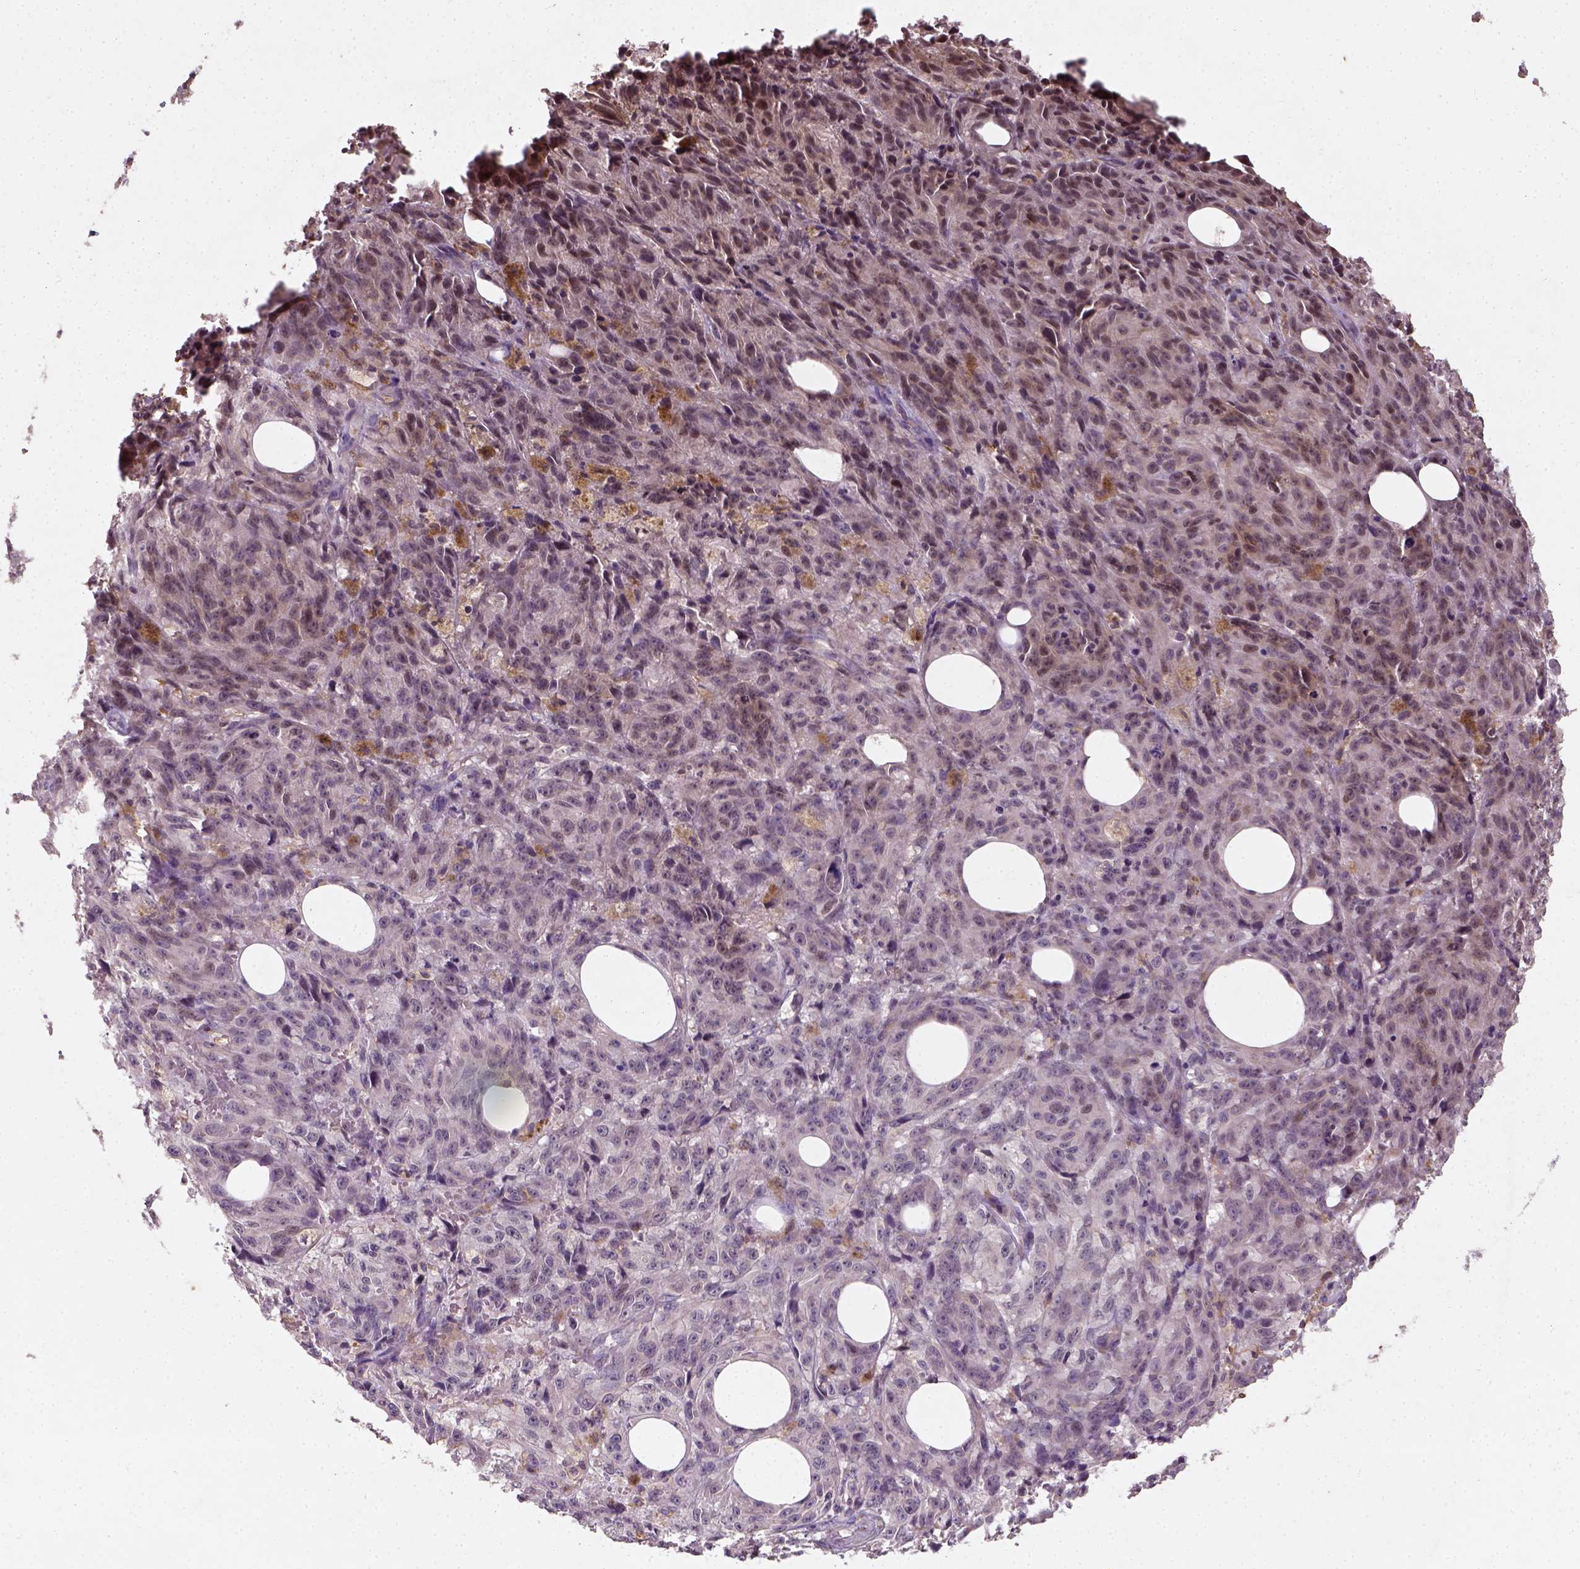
{"staining": {"intensity": "negative", "quantity": "none", "location": "none"}, "tissue": "melanoma", "cell_type": "Tumor cells", "image_type": "cancer", "snomed": [{"axis": "morphology", "description": "Malignant melanoma, NOS"}, {"axis": "topography", "description": "Skin"}], "caption": "Micrograph shows no protein positivity in tumor cells of melanoma tissue. (DAB (3,3'-diaminobenzidine) IHC with hematoxylin counter stain).", "gene": "CAMKK1", "patient": {"sex": "female", "age": 34}}